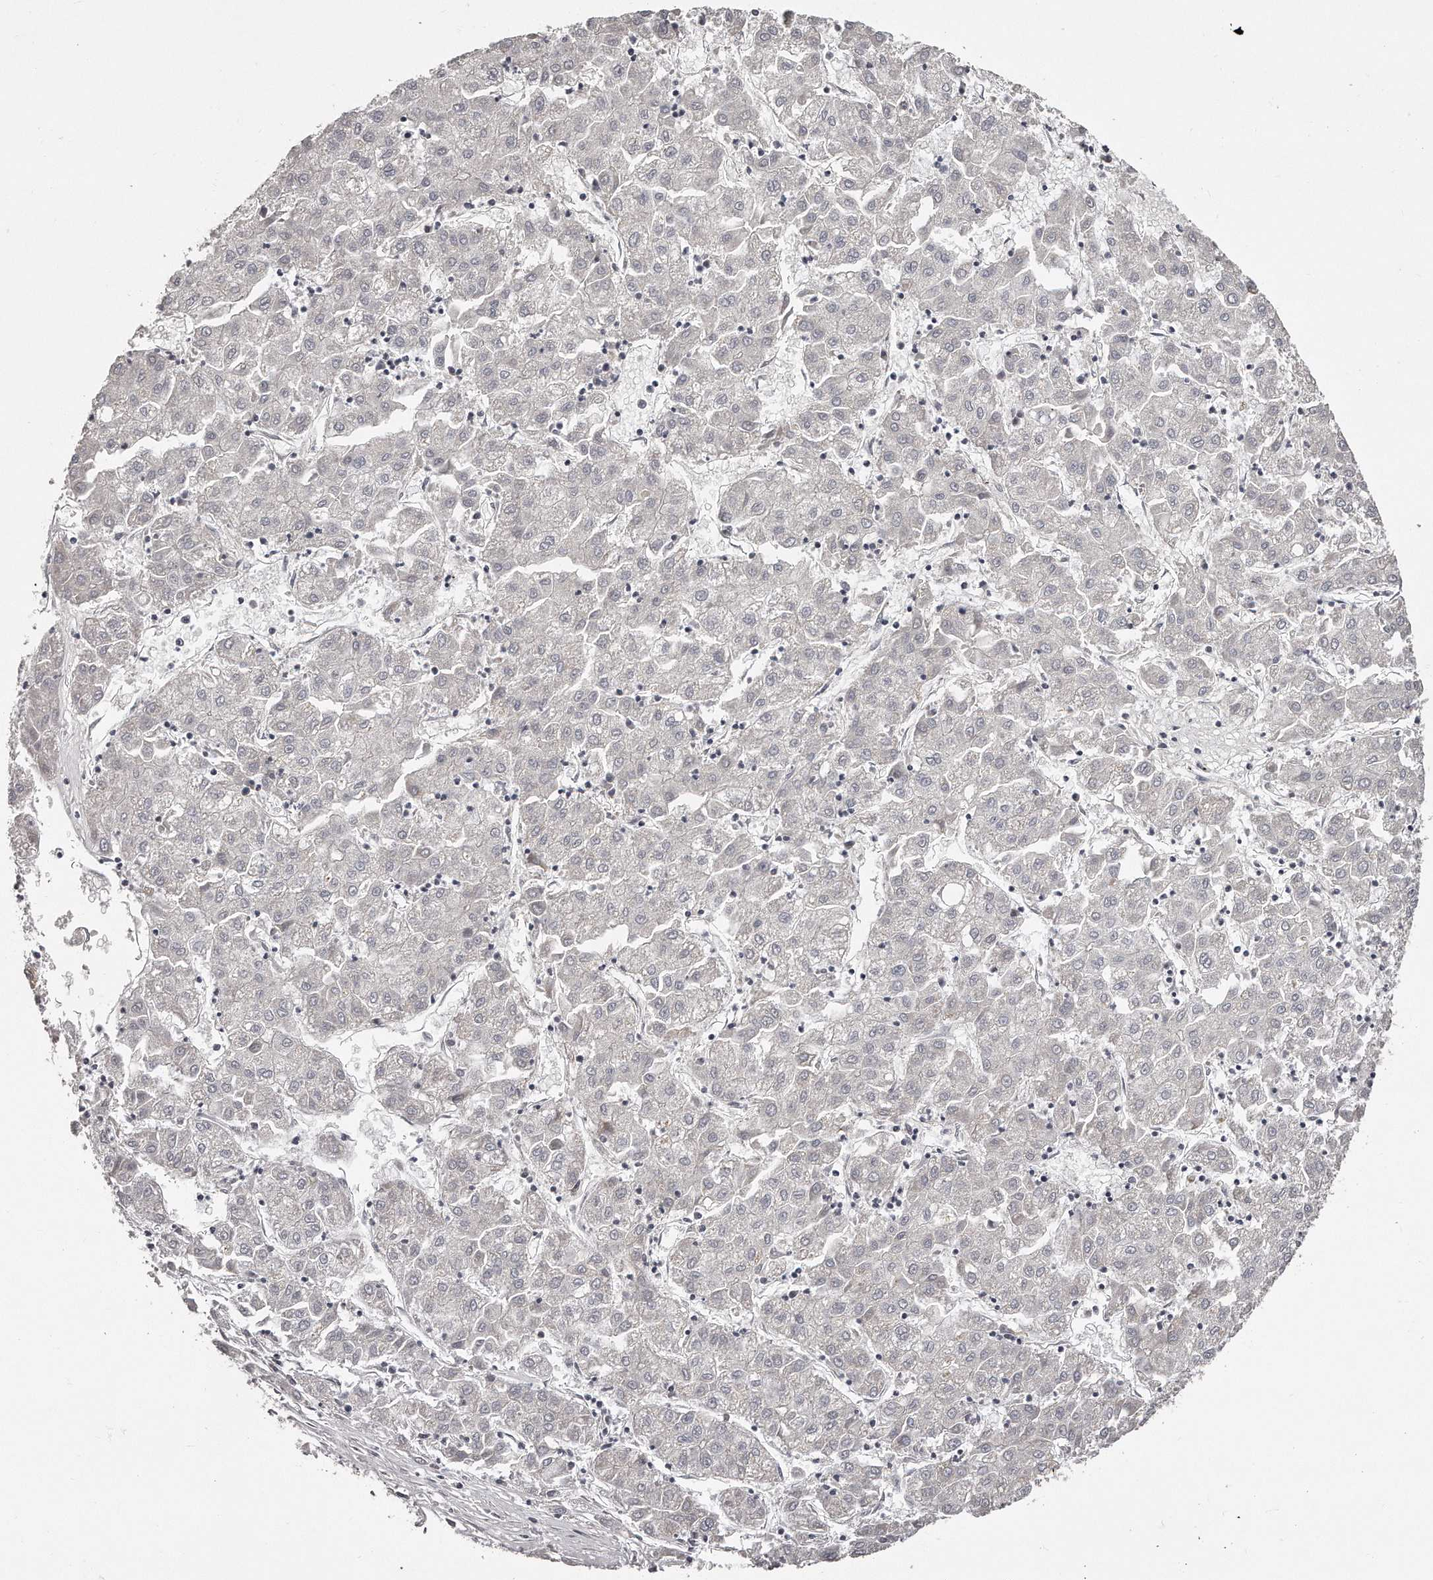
{"staining": {"intensity": "negative", "quantity": "none", "location": "none"}, "tissue": "liver cancer", "cell_type": "Tumor cells", "image_type": "cancer", "snomed": [{"axis": "morphology", "description": "Carcinoma, Hepatocellular, NOS"}, {"axis": "topography", "description": "Liver"}], "caption": "DAB (3,3'-diaminobenzidine) immunohistochemical staining of hepatocellular carcinoma (liver) displays no significant staining in tumor cells. The staining is performed using DAB brown chromogen with nuclei counter-stained in using hematoxylin.", "gene": "TRAPPC14", "patient": {"sex": "male", "age": 72}}